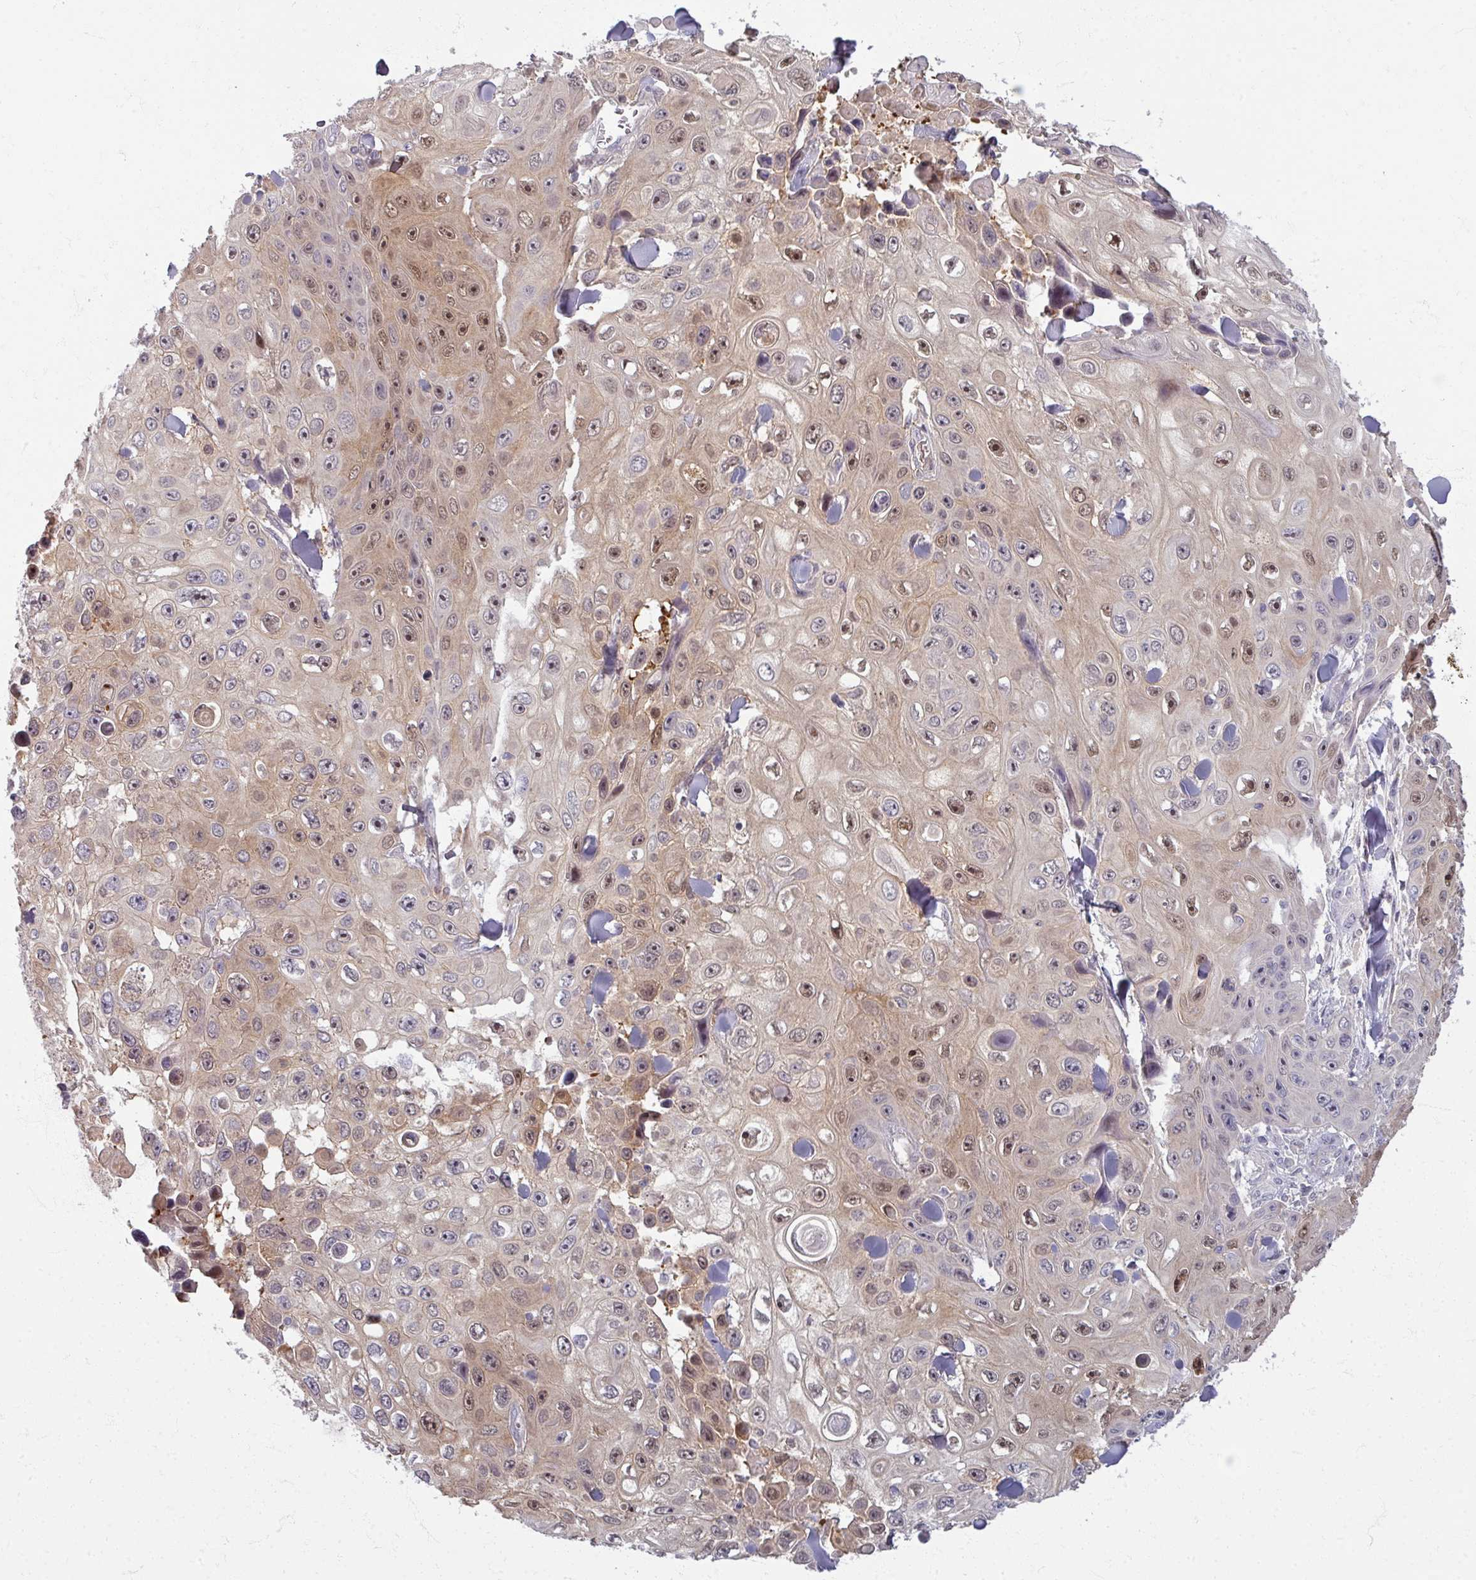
{"staining": {"intensity": "moderate", "quantity": "25%-75%", "location": "cytoplasmic/membranous,nuclear"}, "tissue": "skin cancer", "cell_type": "Tumor cells", "image_type": "cancer", "snomed": [{"axis": "morphology", "description": "Squamous cell carcinoma, NOS"}, {"axis": "topography", "description": "Skin"}], "caption": "Squamous cell carcinoma (skin) stained with immunohistochemistry demonstrates moderate cytoplasmic/membranous and nuclear expression in about 25%-75% of tumor cells.", "gene": "TTLL7", "patient": {"sex": "male", "age": 82}}